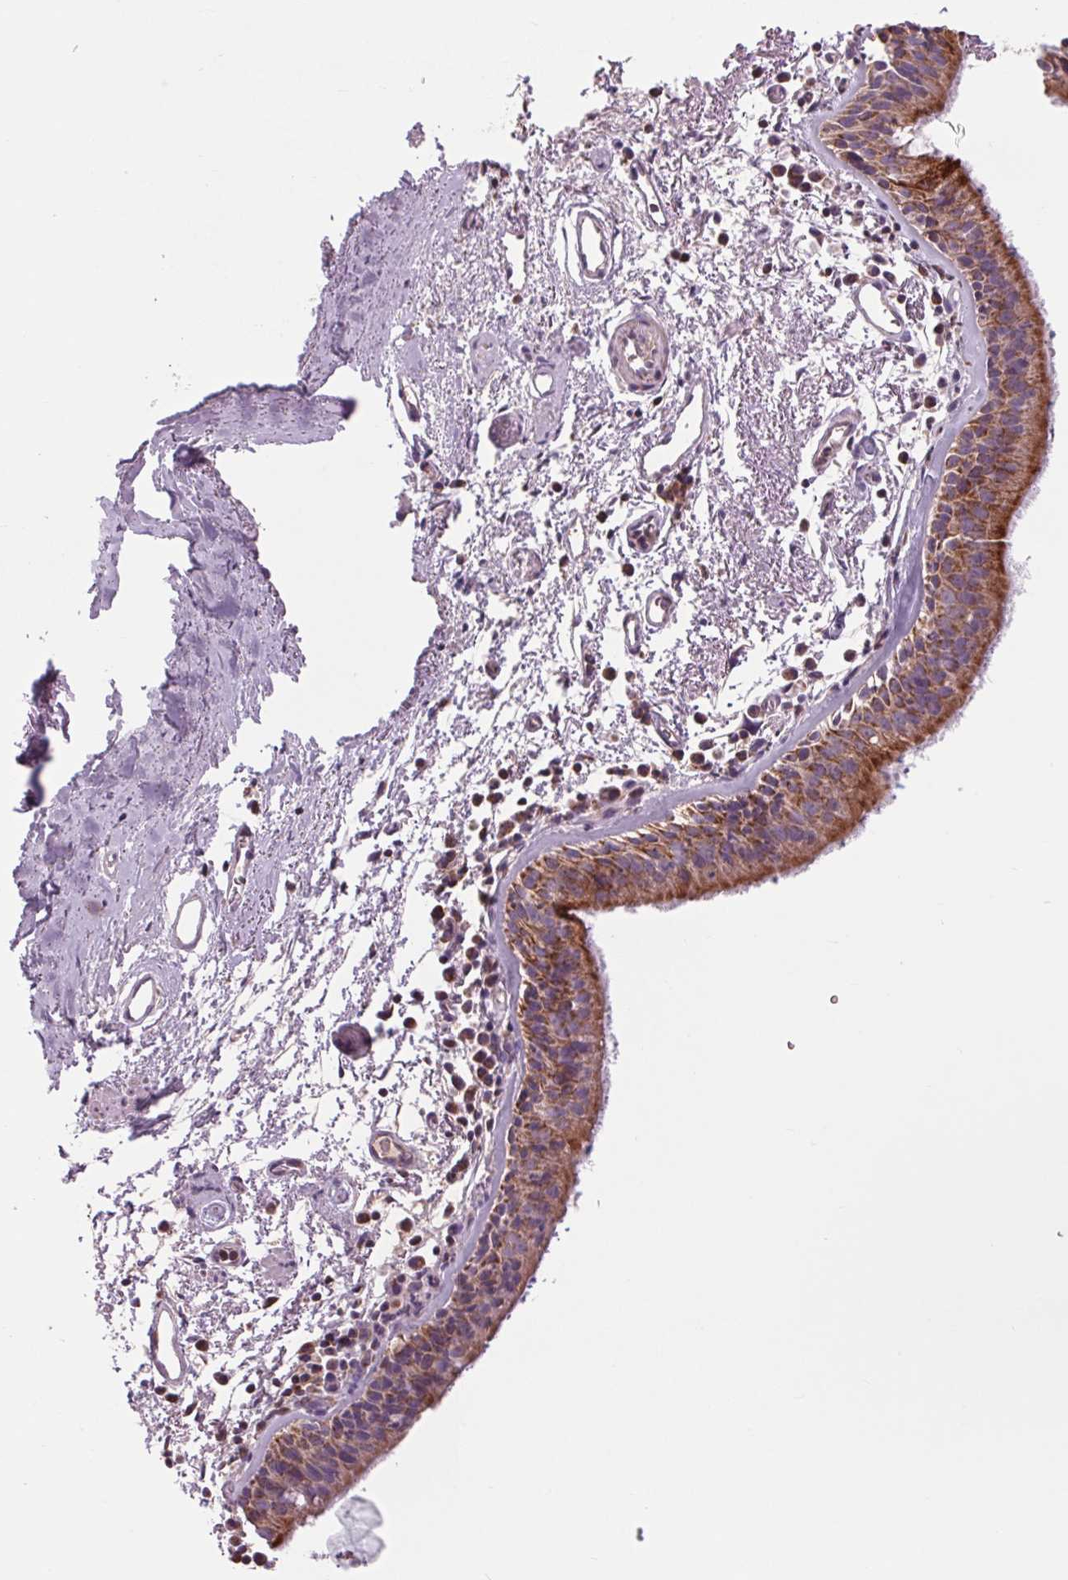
{"staining": {"intensity": "moderate", "quantity": ">75%", "location": "cytoplasmic/membranous"}, "tissue": "bronchus", "cell_type": "Respiratory epithelial cells", "image_type": "normal", "snomed": [{"axis": "morphology", "description": "Normal tissue, NOS"}, {"axis": "morphology", "description": "Adenocarcinoma, NOS"}, {"axis": "topography", "description": "Bronchus"}], "caption": "DAB (3,3'-diaminobenzidine) immunohistochemical staining of benign bronchus displays moderate cytoplasmic/membranous protein positivity in about >75% of respiratory epithelial cells.", "gene": "COX6A1", "patient": {"sex": "male", "age": 68}}